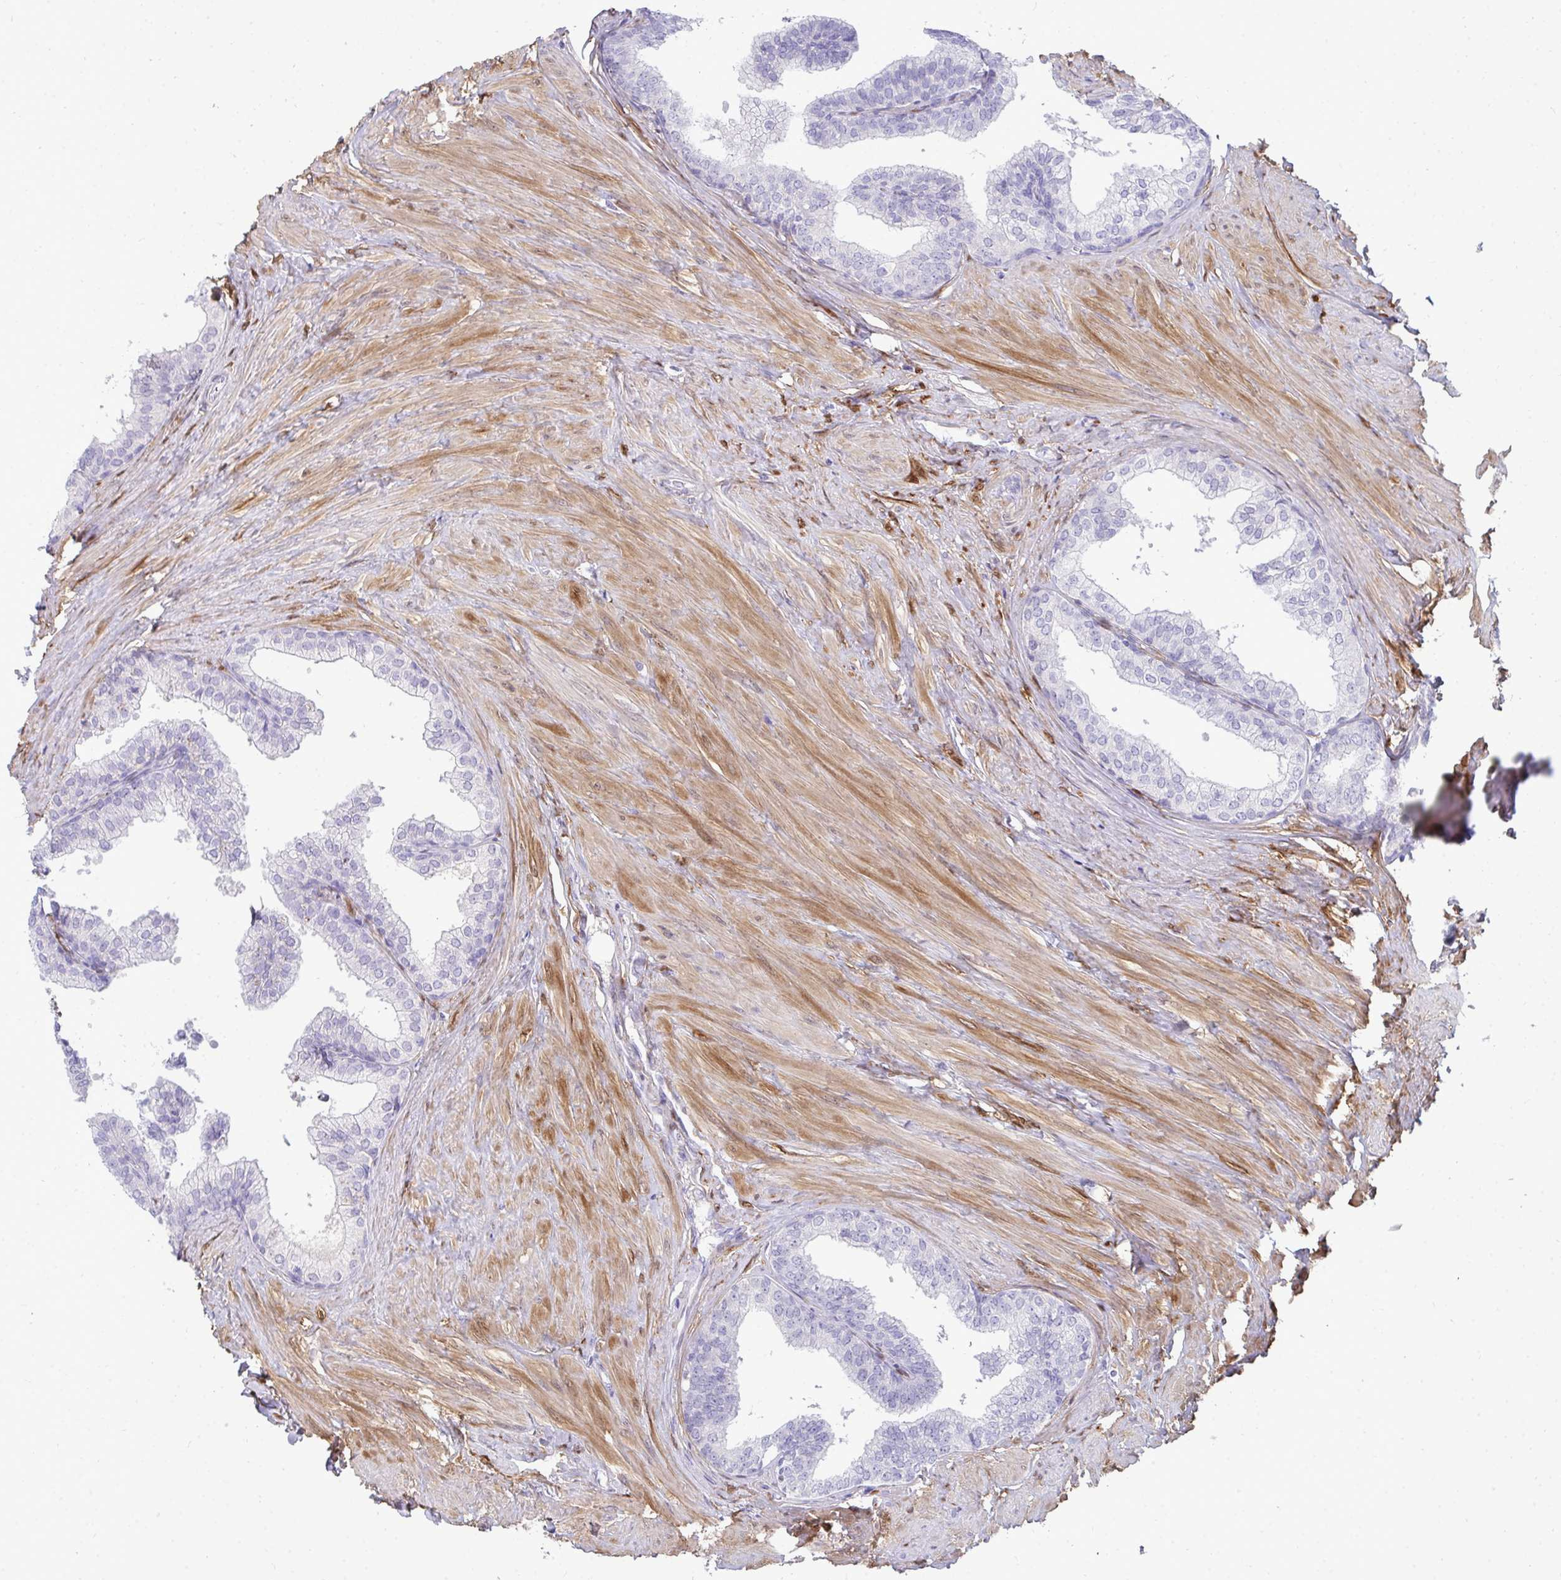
{"staining": {"intensity": "negative", "quantity": "none", "location": "none"}, "tissue": "prostate", "cell_type": "Glandular cells", "image_type": "normal", "snomed": [{"axis": "morphology", "description": "Normal tissue, NOS"}, {"axis": "topography", "description": "Prostate"}, {"axis": "topography", "description": "Peripheral nerve tissue"}], "caption": "An IHC micrograph of normal prostate is shown. There is no staining in glandular cells of prostate. (Immunohistochemistry (ihc), brightfield microscopy, high magnification).", "gene": "HSPB6", "patient": {"sex": "male", "age": 55}}